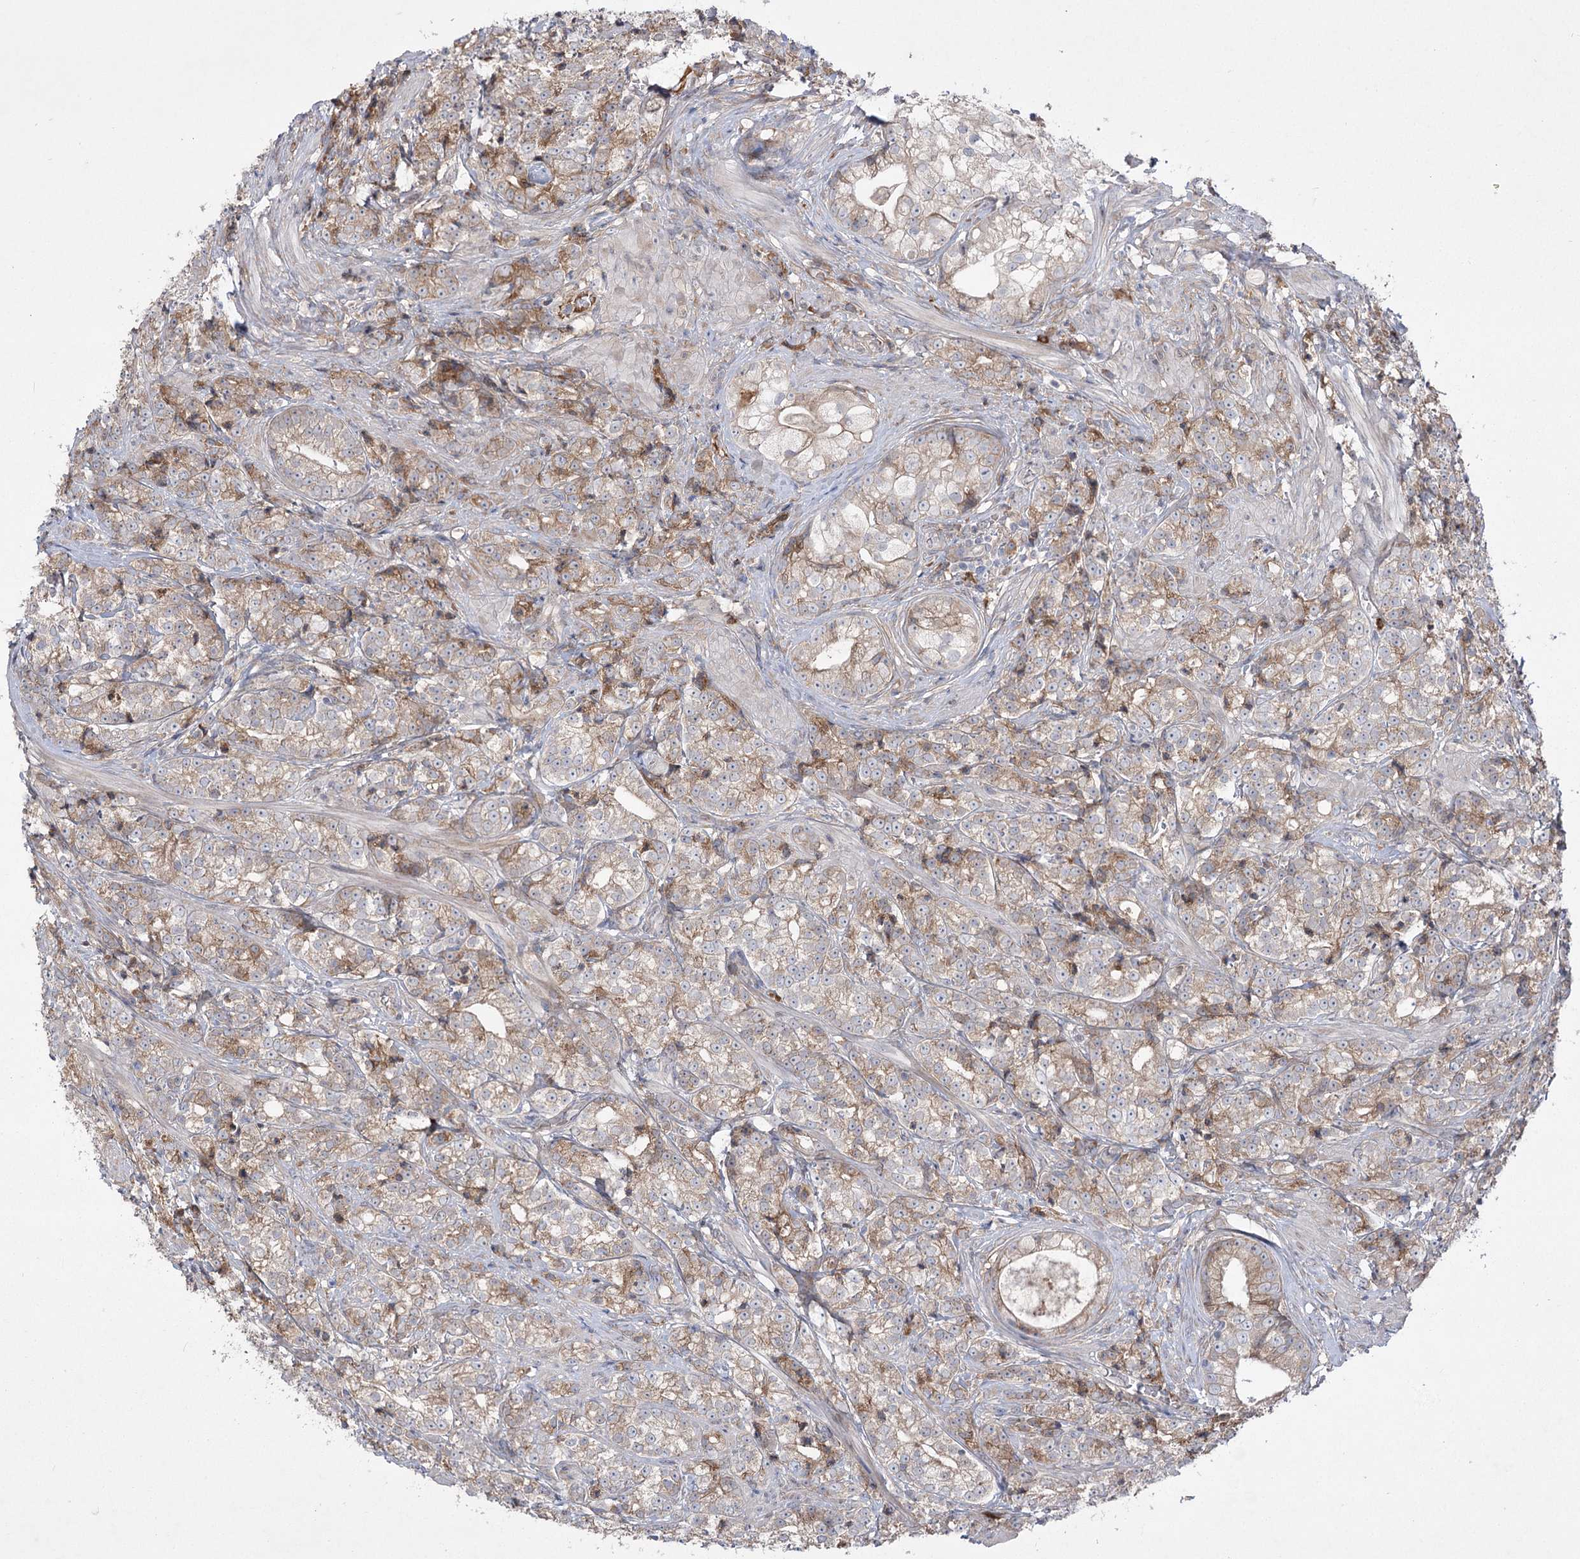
{"staining": {"intensity": "weak", "quantity": "25%-75%", "location": "cytoplasmic/membranous"}, "tissue": "prostate cancer", "cell_type": "Tumor cells", "image_type": "cancer", "snomed": [{"axis": "morphology", "description": "Adenocarcinoma, High grade"}, {"axis": "topography", "description": "Prostate"}], "caption": "Human prostate cancer (adenocarcinoma (high-grade)) stained for a protein (brown) reveals weak cytoplasmic/membranous positive expression in about 25%-75% of tumor cells.", "gene": "PLEKHA5", "patient": {"sex": "male", "age": 69}}